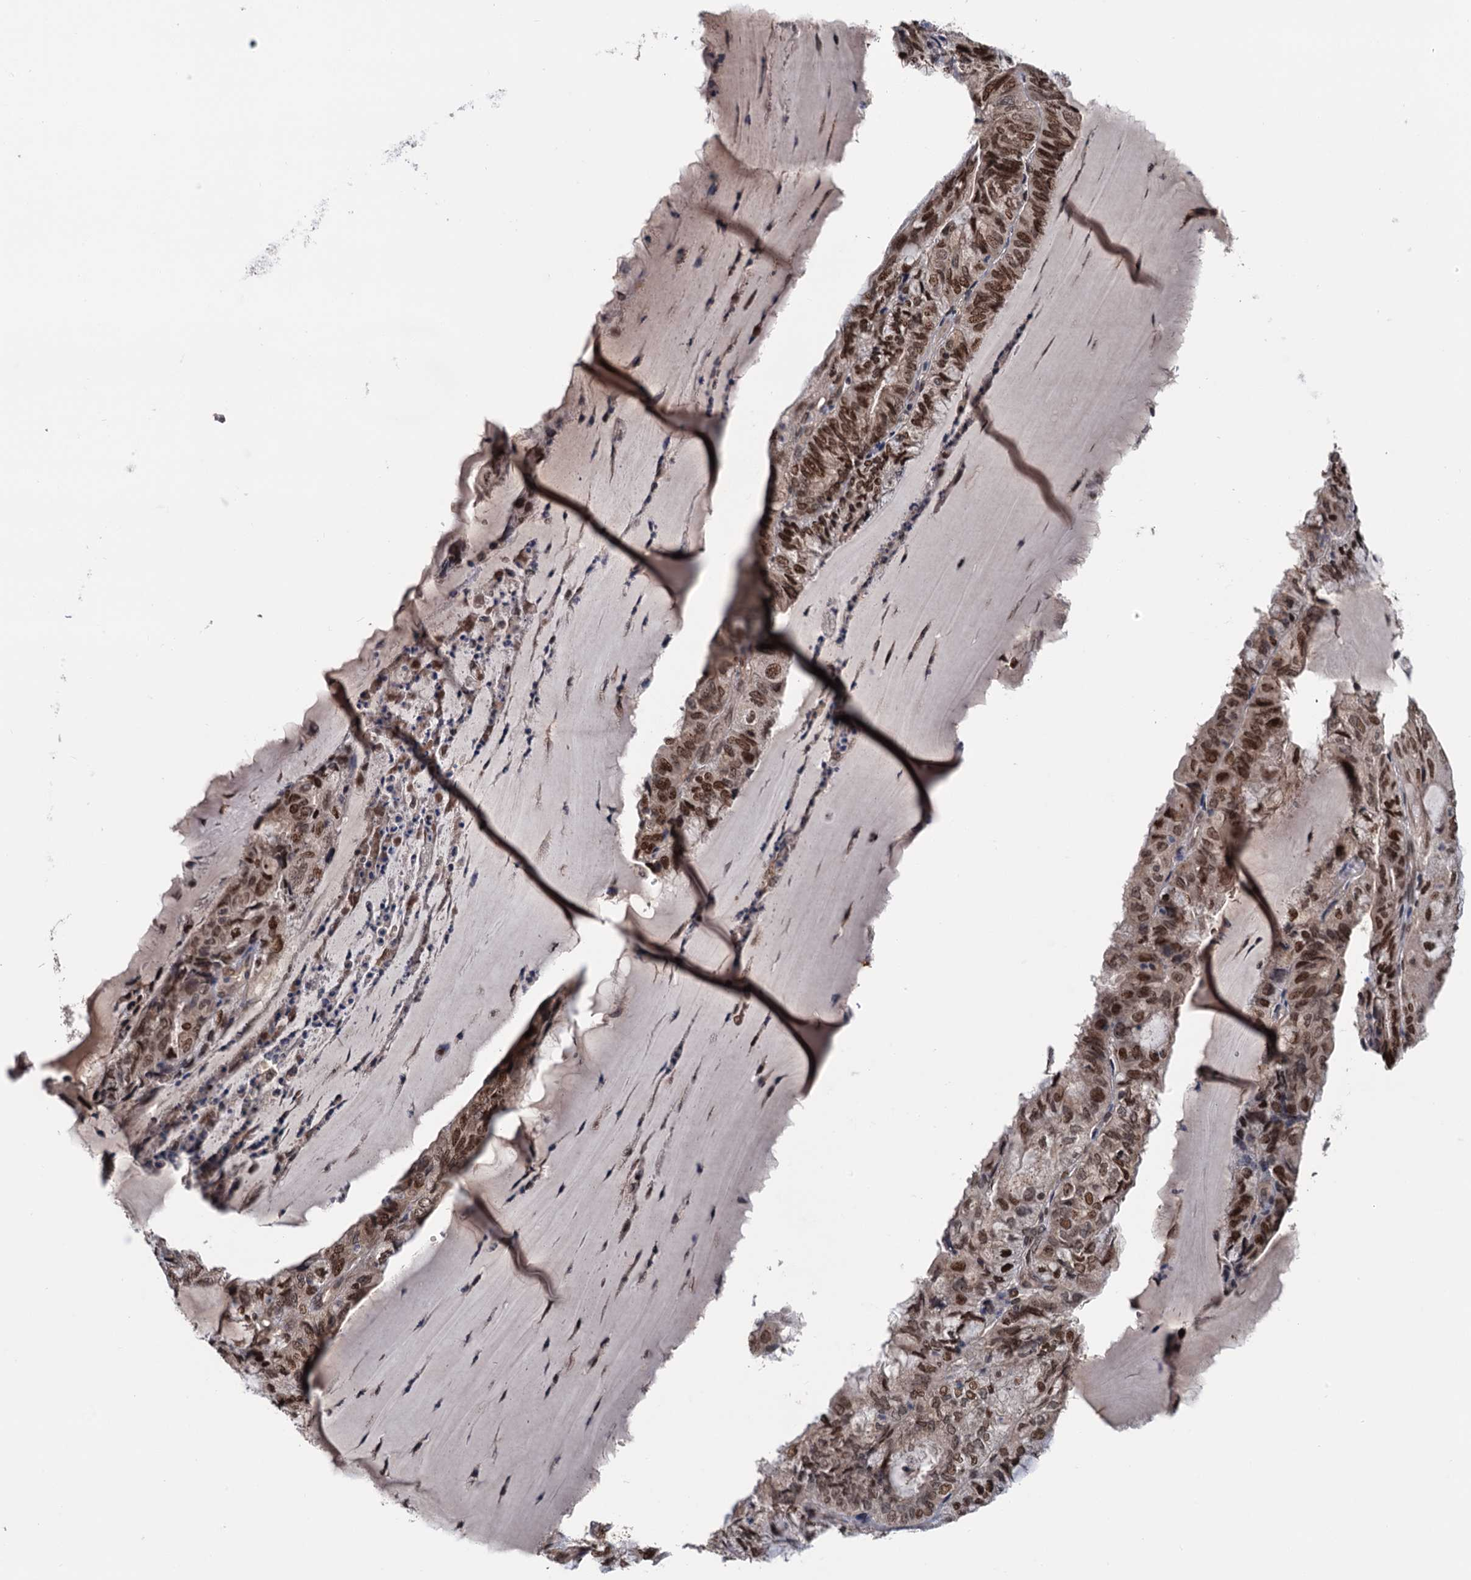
{"staining": {"intensity": "moderate", "quantity": ">75%", "location": "nuclear"}, "tissue": "endometrial cancer", "cell_type": "Tumor cells", "image_type": "cancer", "snomed": [{"axis": "morphology", "description": "Adenocarcinoma, NOS"}, {"axis": "topography", "description": "Endometrium"}], "caption": "Moderate nuclear protein positivity is present in approximately >75% of tumor cells in endometrial cancer (adenocarcinoma). Nuclei are stained in blue.", "gene": "RASSF4", "patient": {"sex": "female", "age": 81}}